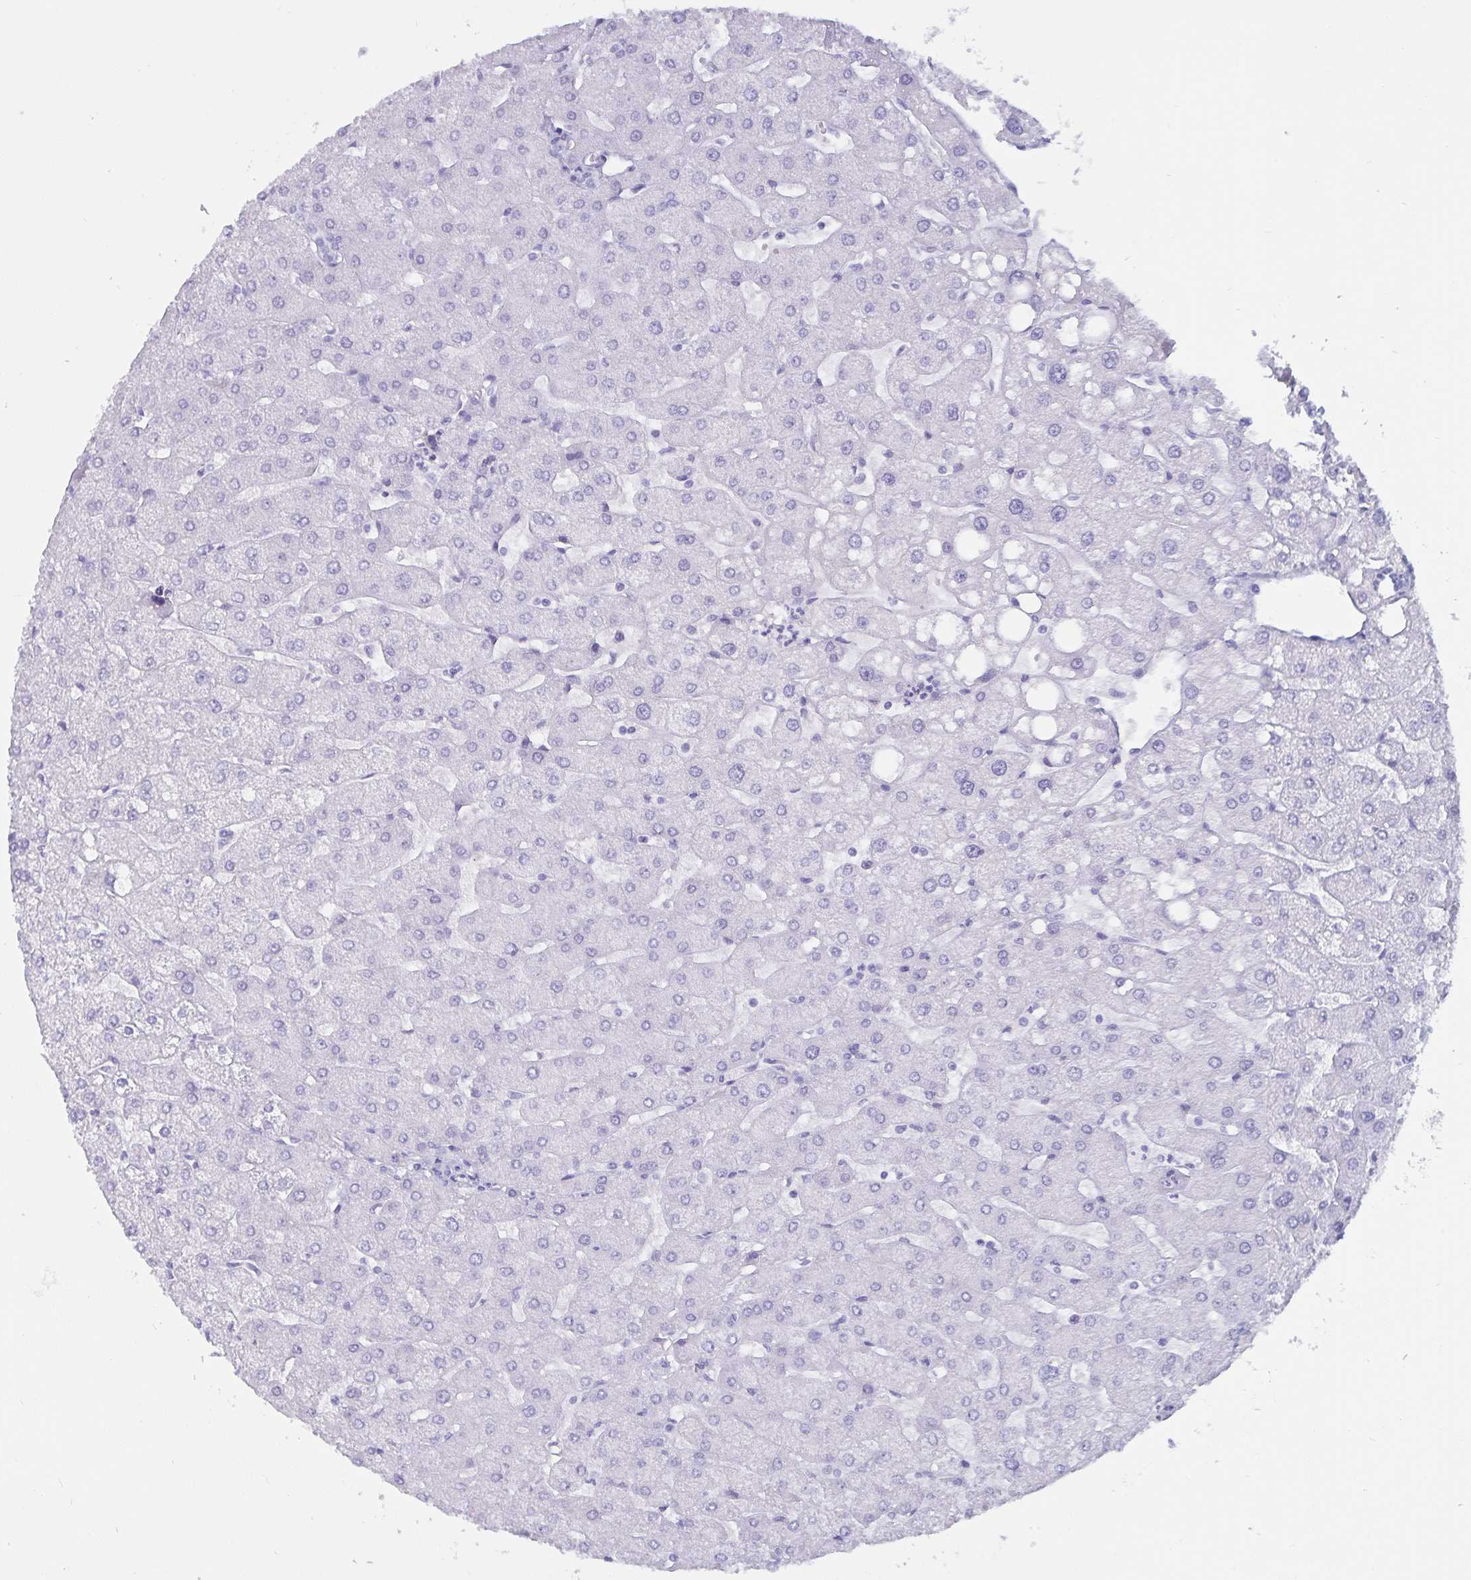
{"staining": {"intensity": "negative", "quantity": "none", "location": "none"}, "tissue": "liver", "cell_type": "Cholangiocytes", "image_type": "normal", "snomed": [{"axis": "morphology", "description": "Normal tissue, NOS"}, {"axis": "topography", "description": "Liver"}], "caption": "This micrograph is of normal liver stained with IHC to label a protein in brown with the nuclei are counter-stained blue. There is no staining in cholangiocytes.", "gene": "GPR137", "patient": {"sex": "male", "age": 67}}